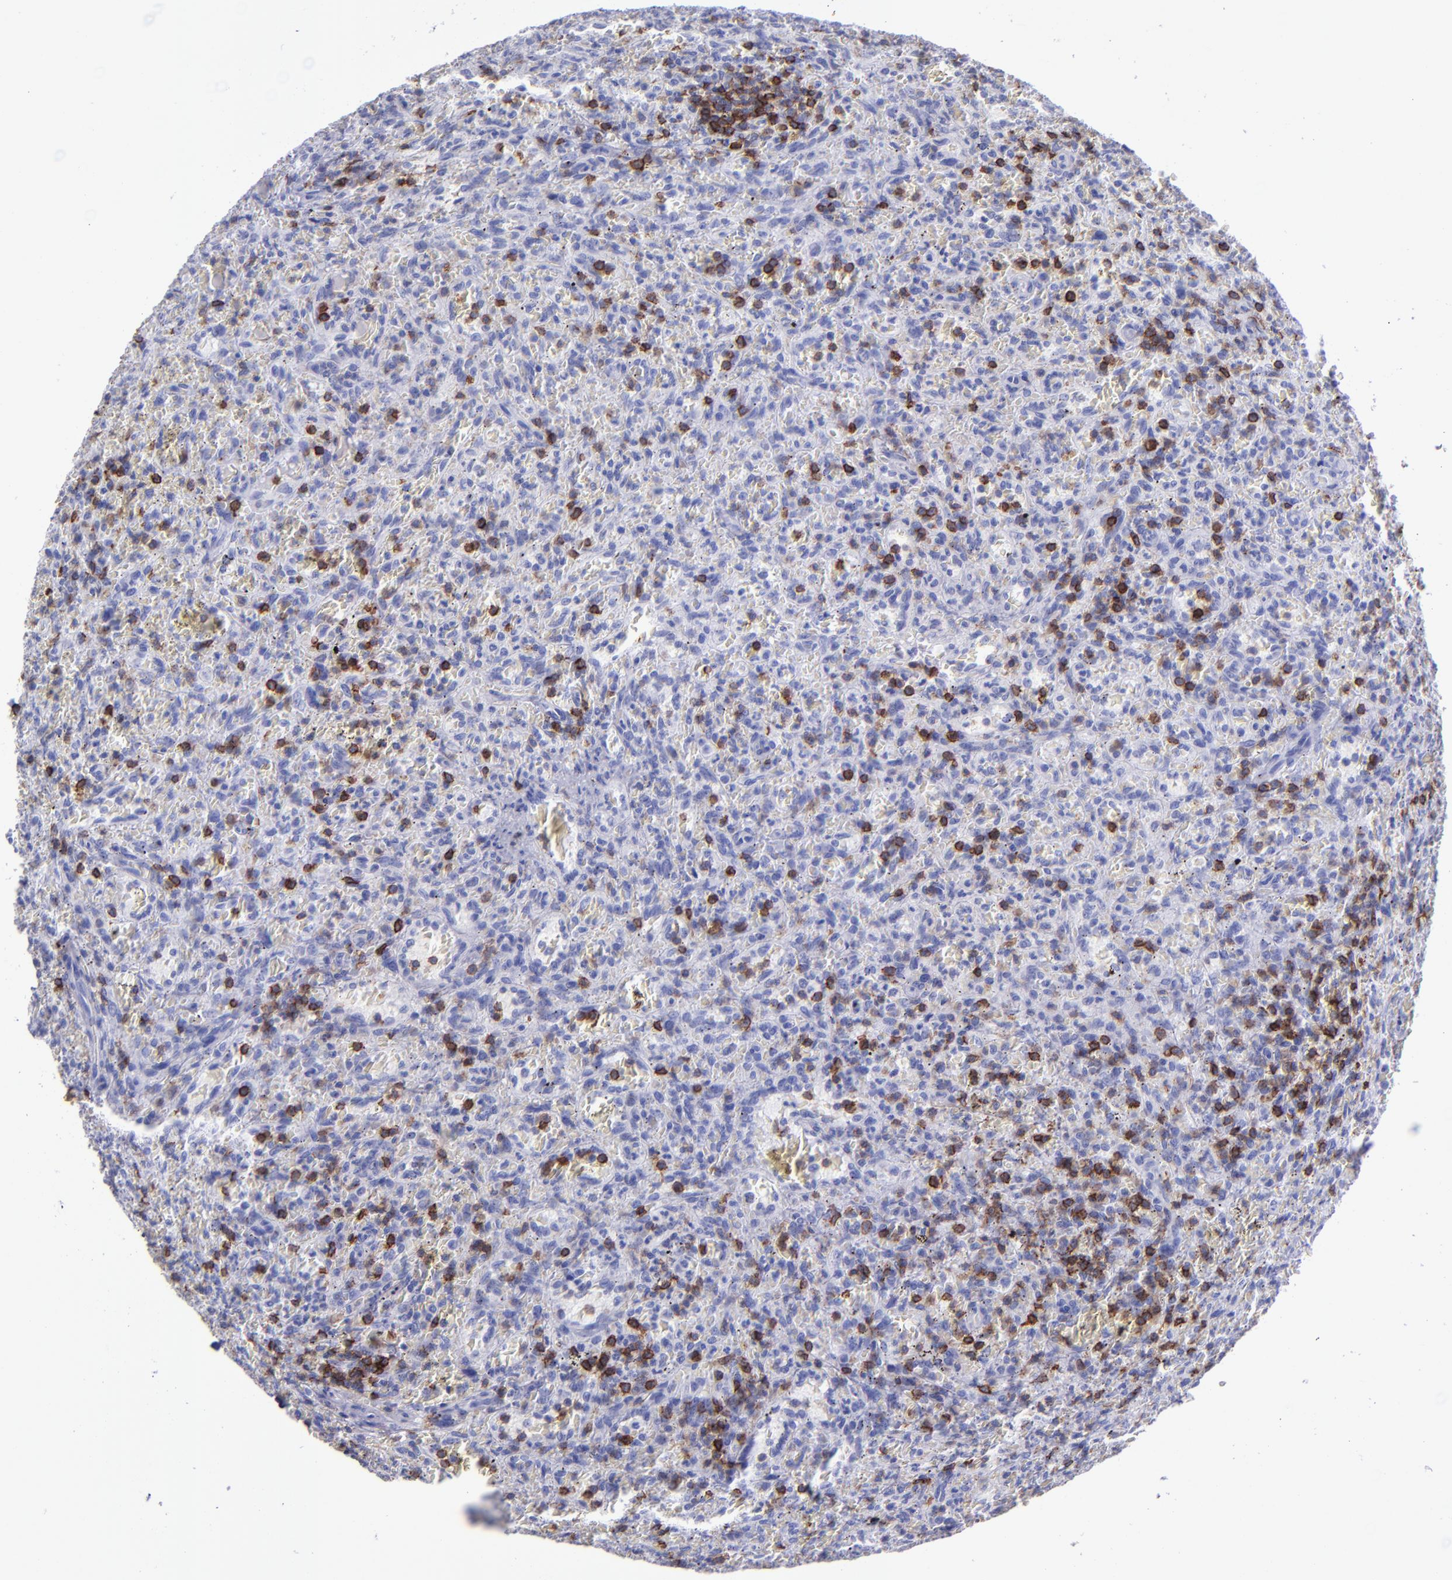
{"staining": {"intensity": "negative", "quantity": "none", "location": "none"}, "tissue": "lymphoma", "cell_type": "Tumor cells", "image_type": "cancer", "snomed": [{"axis": "morphology", "description": "Malignant lymphoma, non-Hodgkin's type, Low grade"}, {"axis": "topography", "description": "Spleen"}], "caption": "The histopathology image shows no significant staining in tumor cells of lymphoma.", "gene": "CD6", "patient": {"sex": "female", "age": 64}}